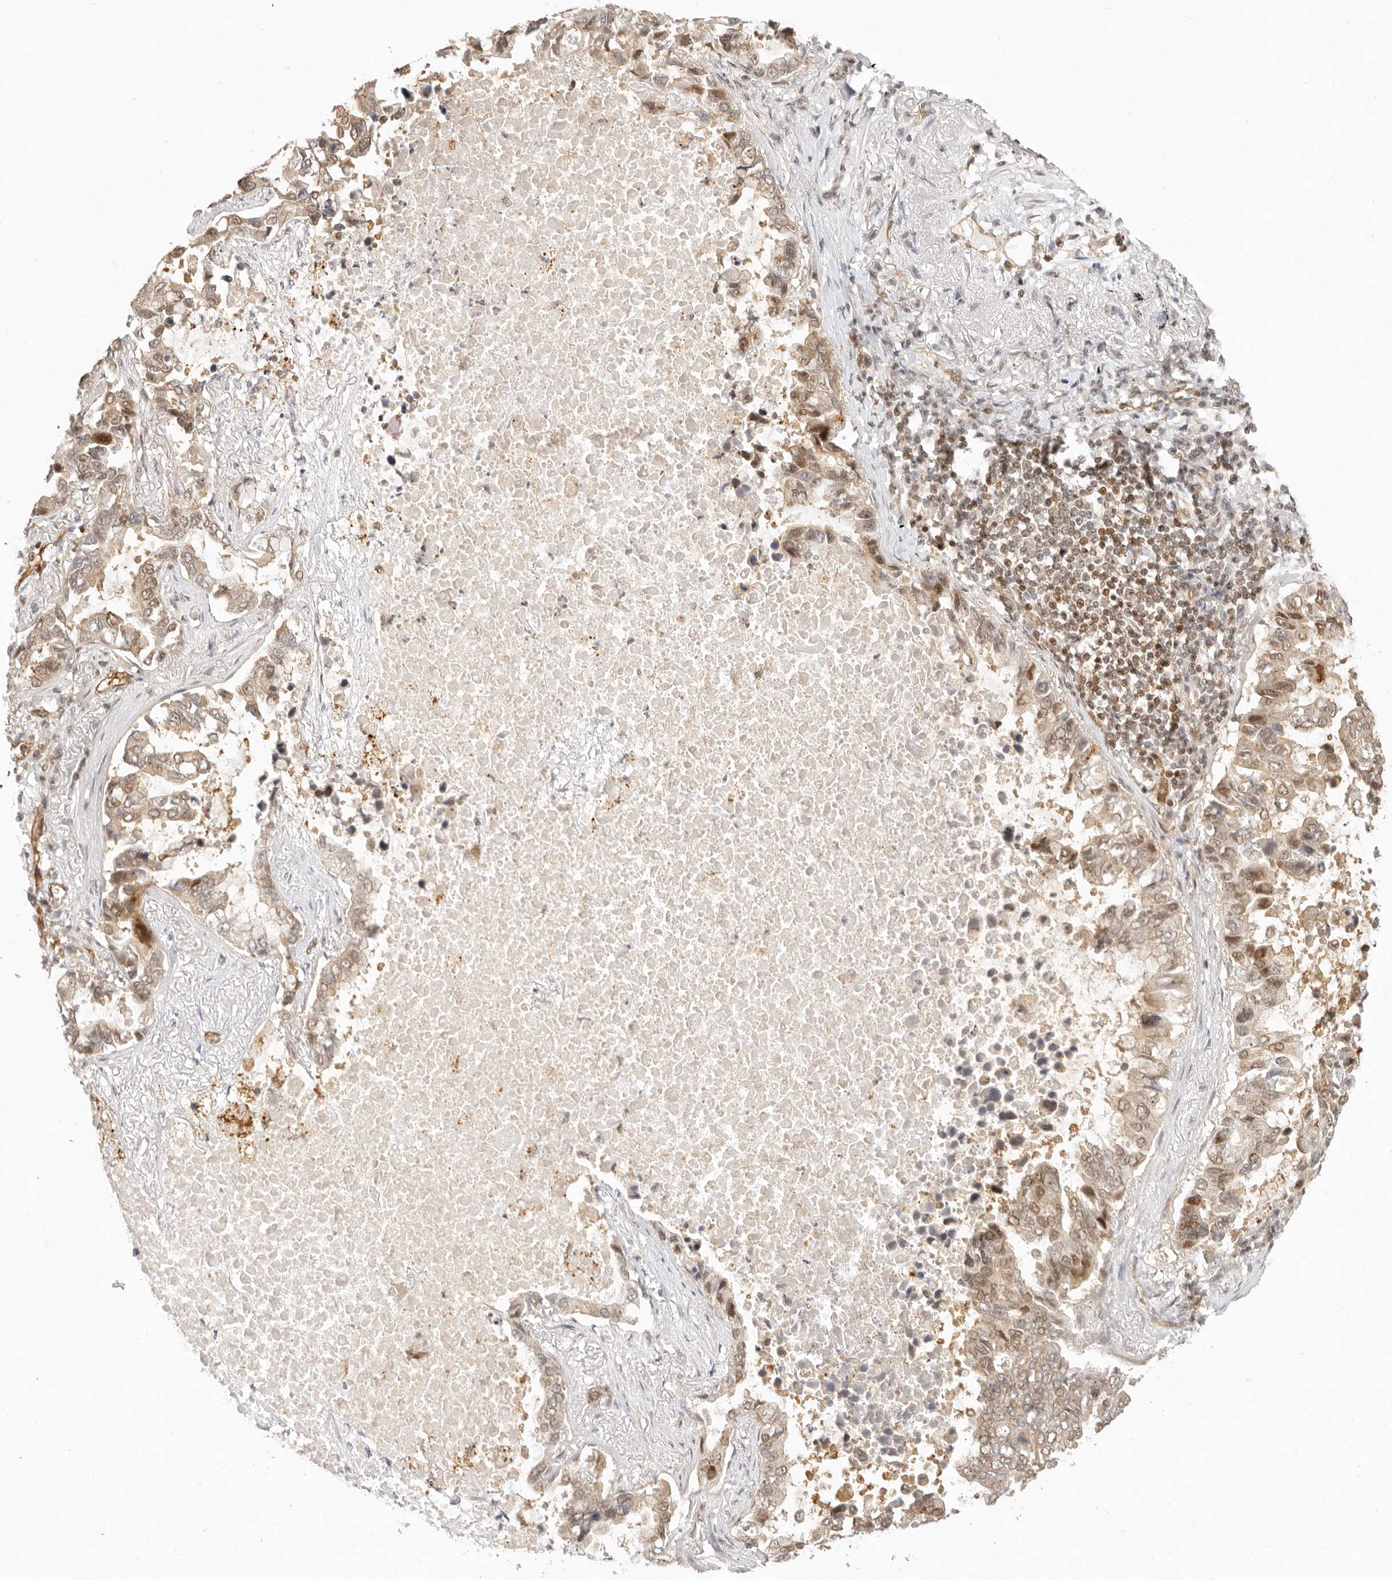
{"staining": {"intensity": "moderate", "quantity": ">75%", "location": "cytoplasmic/membranous,nuclear"}, "tissue": "lung cancer", "cell_type": "Tumor cells", "image_type": "cancer", "snomed": [{"axis": "morphology", "description": "Adenocarcinoma, NOS"}, {"axis": "topography", "description": "Lung"}], "caption": "A medium amount of moderate cytoplasmic/membranous and nuclear expression is present in approximately >75% of tumor cells in lung cancer tissue.", "gene": "BAP1", "patient": {"sex": "male", "age": 64}}